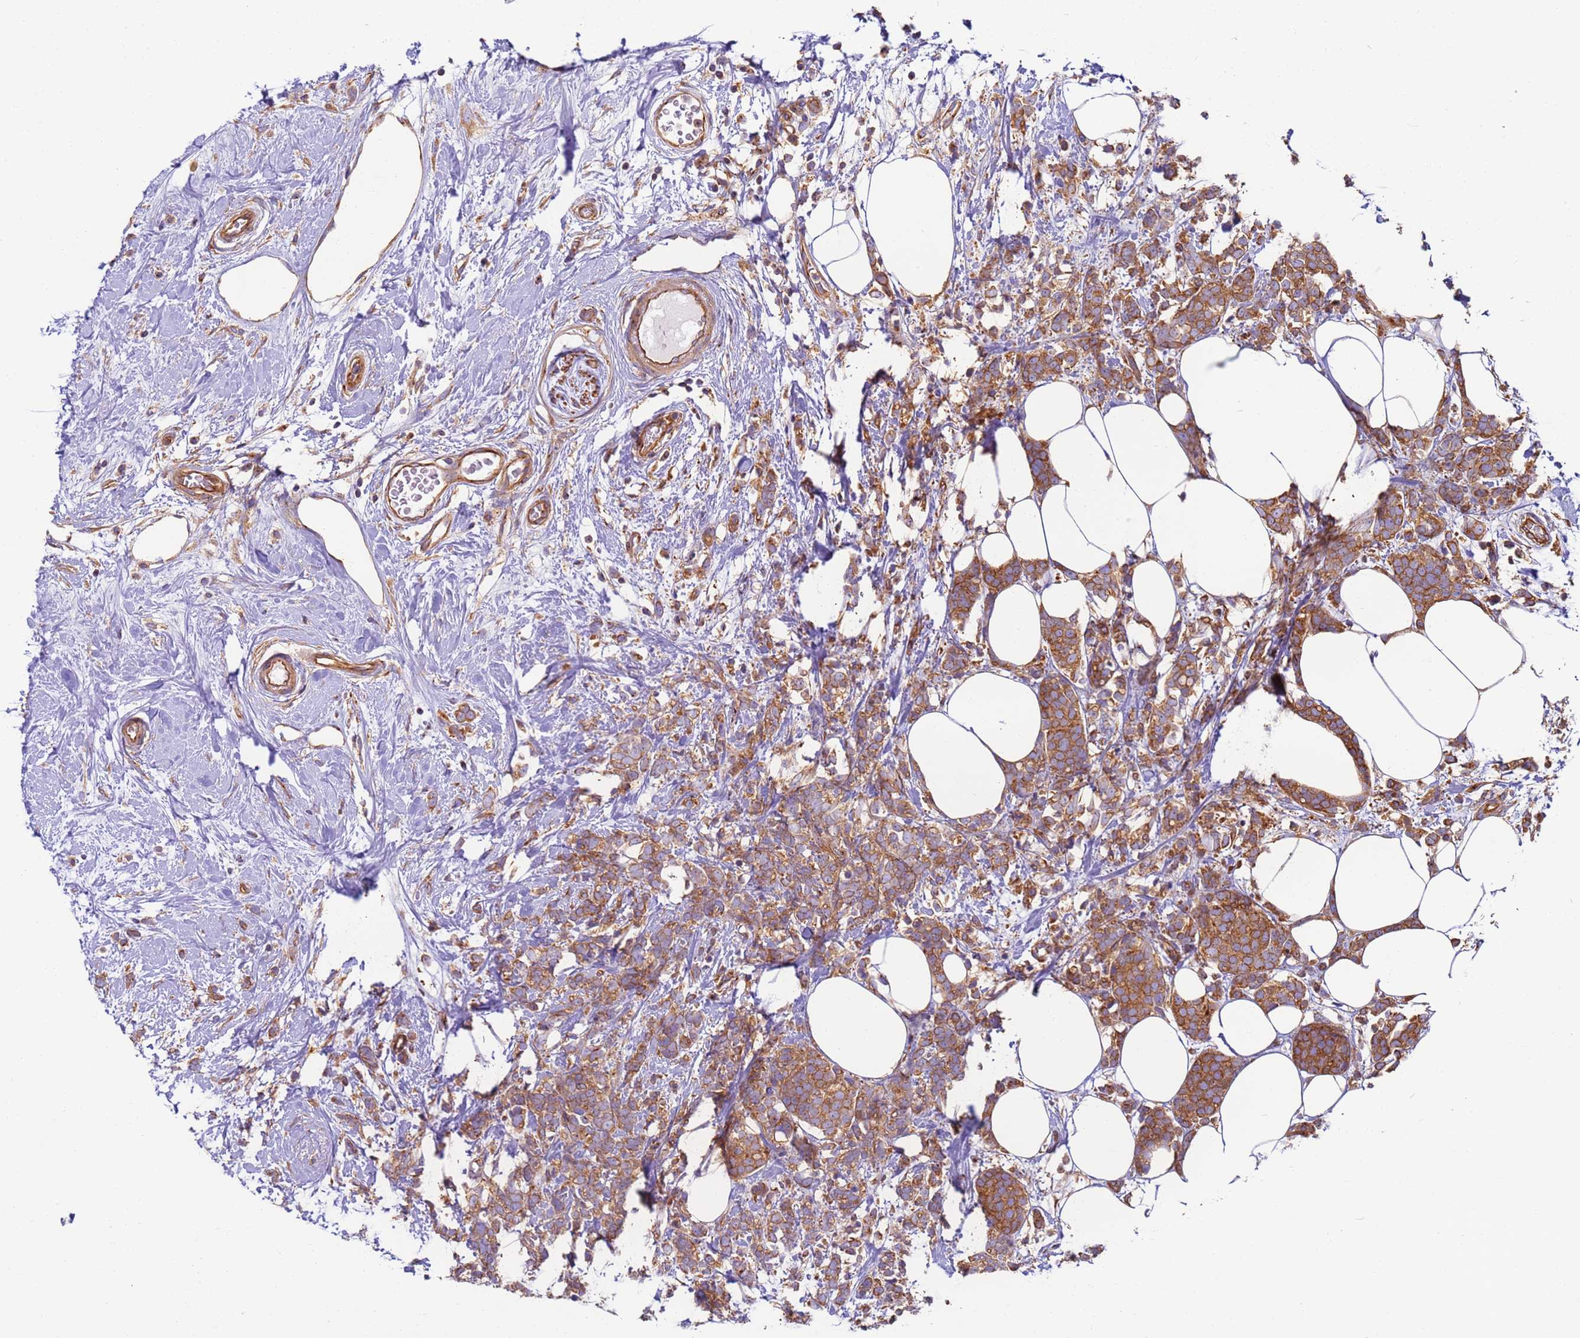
{"staining": {"intensity": "moderate", "quantity": ">75%", "location": "cytoplasmic/membranous"}, "tissue": "breast cancer", "cell_type": "Tumor cells", "image_type": "cancer", "snomed": [{"axis": "morphology", "description": "Lobular carcinoma"}, {"axis": "topography", "description": "Breast"}], "caption": "About >75% of tumor cells in lobular carcinoma (breast) display moderate cytoplasmic/membranous protein staining as visualized by brown immunohistochemical staining.", "gene": "DYNC1I2", "patient": {"sex": "female", "age": 58}}